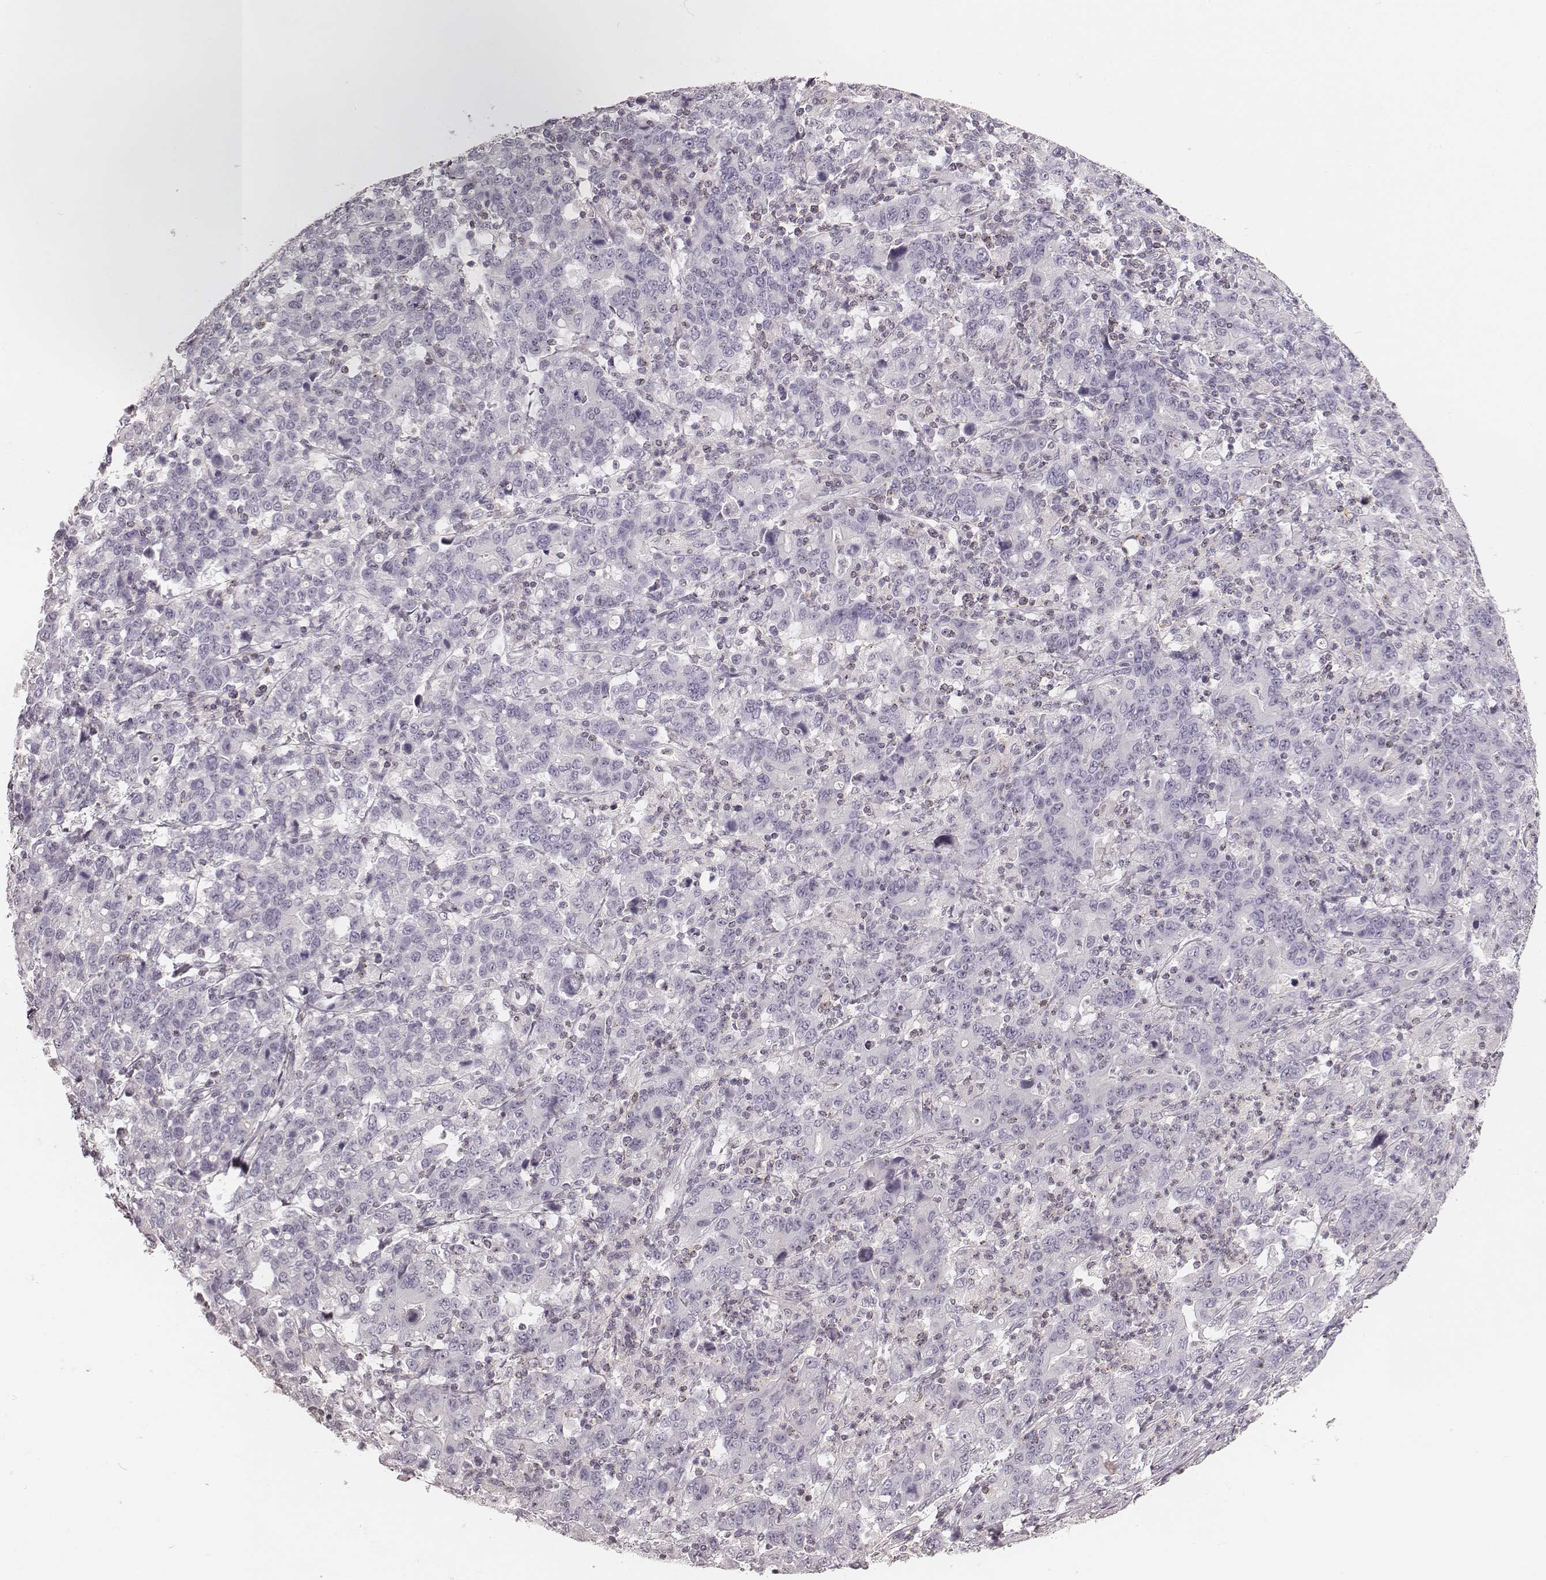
{"staining": {"intensity": "negative", "quantity": "none", "location": "none"}, "tissue": "stomach cancer", "cell_type": "Tumor cells", "image_type": "cancer", "snomed": [{"axis": "morphology", "description": "Adenocarcinoma, NOS"}, {"axis": "topography", "description": "Stomach, upper"}], "caption": "DAB (3,3'-diaminobenzidine) immunohistochemical staining of human stomach adenocarcinoma demonstrates no significant staining in tumor cells.", "gene": "MSX1", "patient": {"sex": "male", "age": 69}}